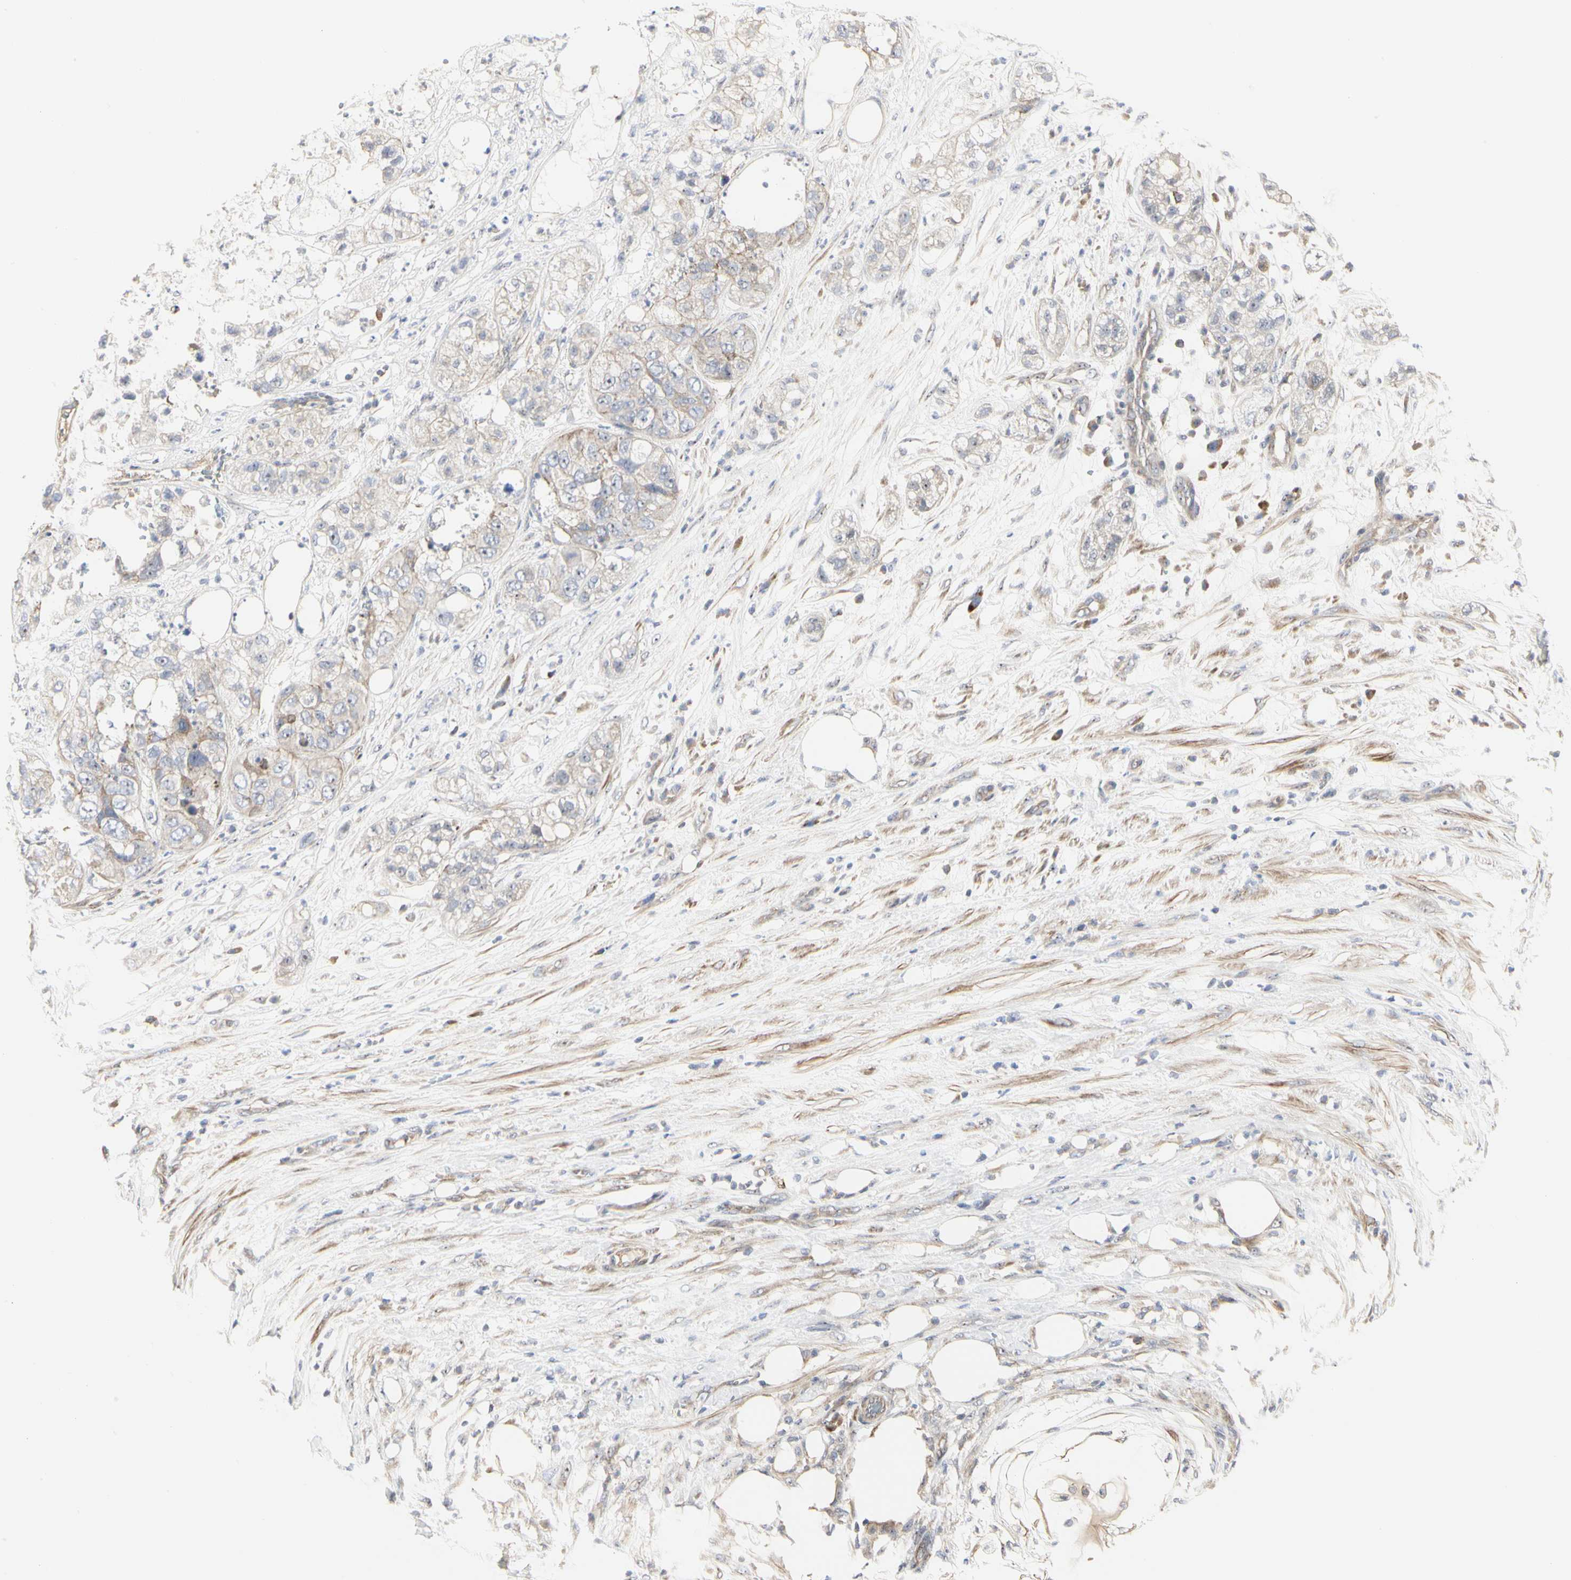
{"staining": {"intensity": "weak", "quantity": "<25%", "location": "cytoplasmic/membranous"}, "tissue": "pancreatic cancer", "cell_type": "Tumor cells", "image_type": "cancer", "snomed": [{"axis": "morphology", "description": "Adenocarcinoma, NOS"}, {"axis": "topography", "description": "Pancreas"}], "caption": "Human pancreatic cancer (adenocarcinoma) stained for a protein using IHC exhibits no staining in tumor cells.", "gene": "SHANK2", "patient": {"sex": "female", "age": 78}}